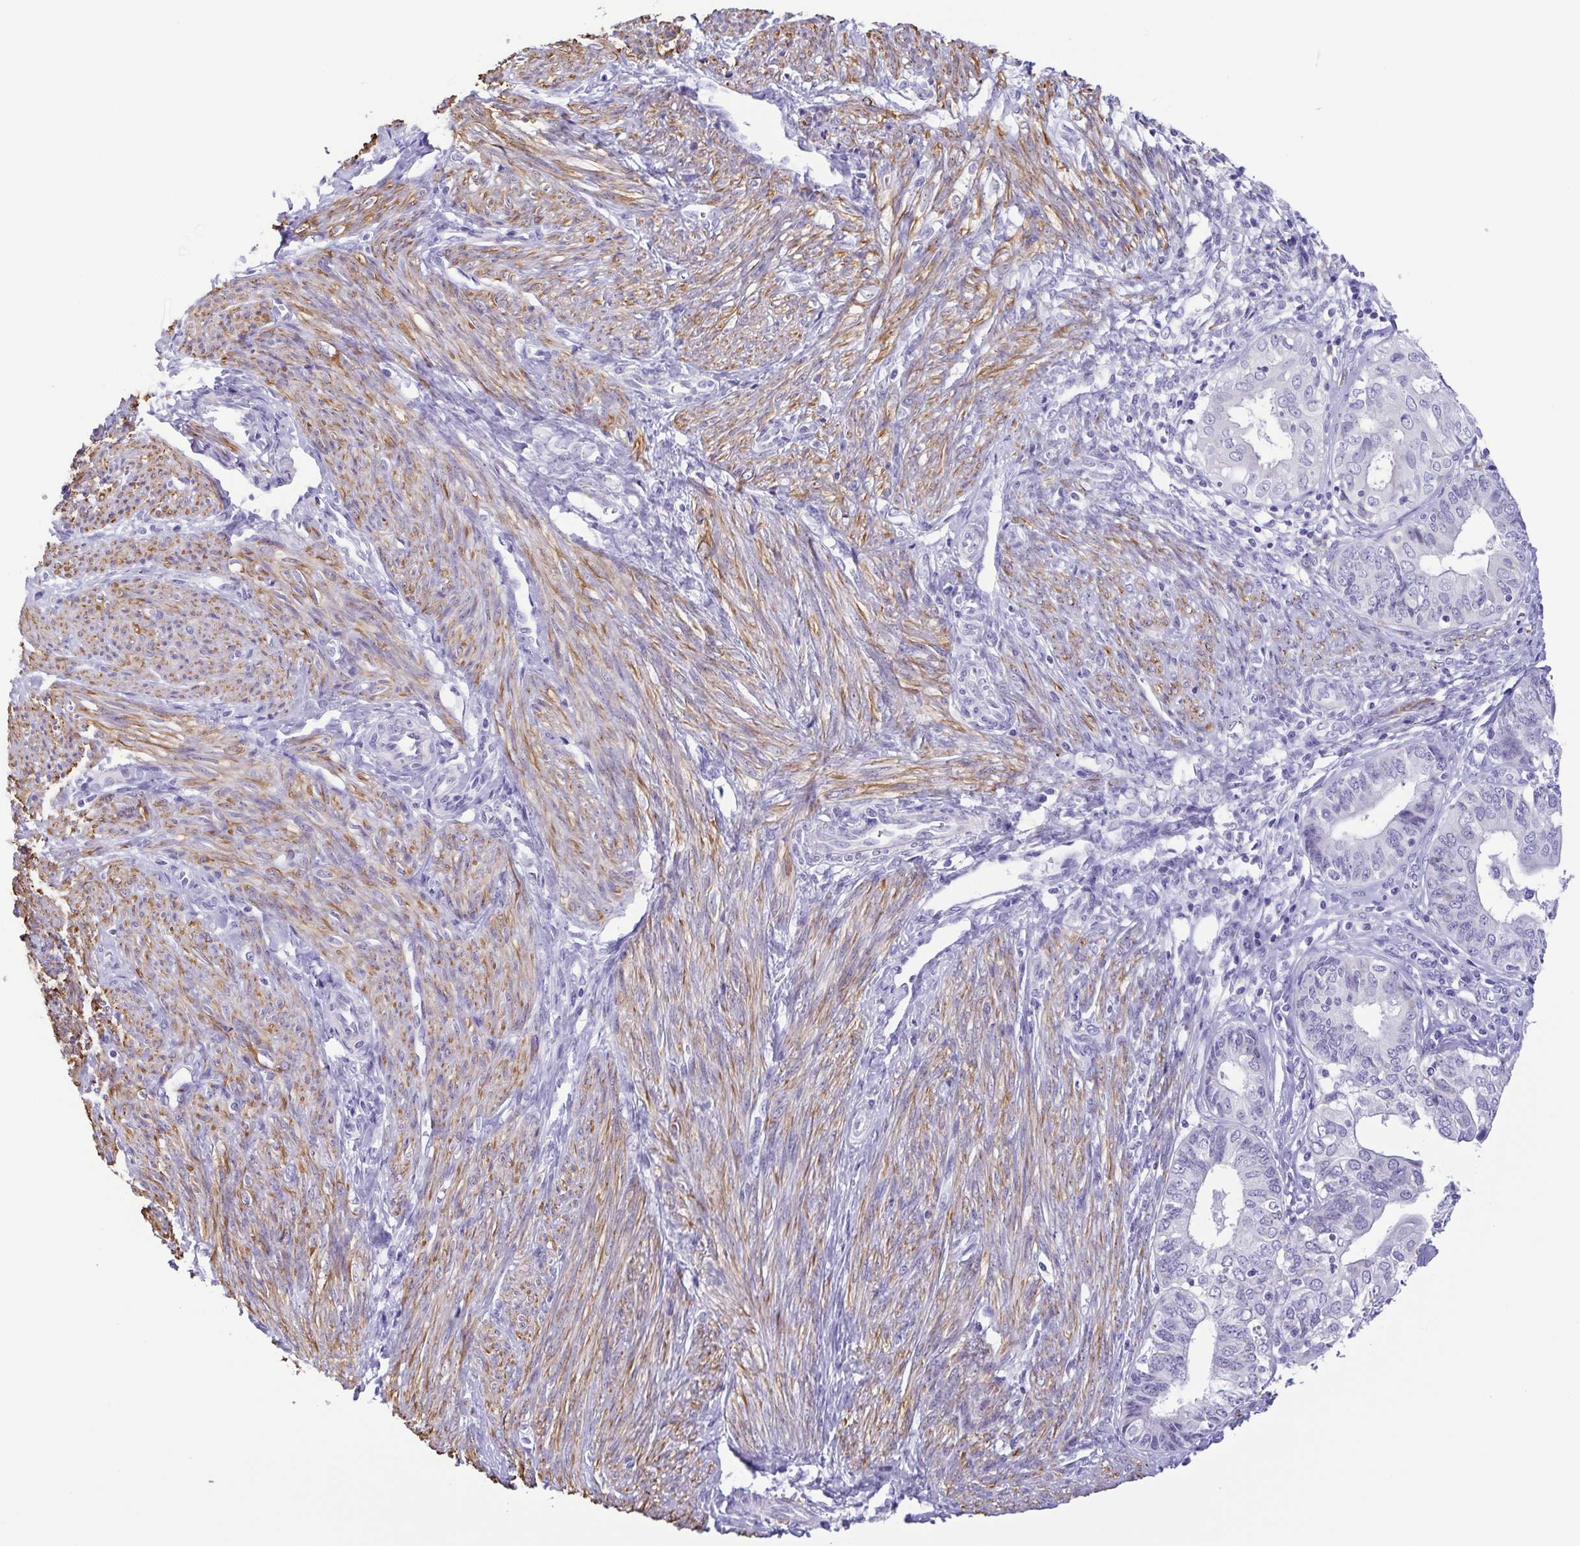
{"staining": {"intensity": "negative", "quantity": "none", "location": "none"}, "tissue": "endometrial cancer", "cell_type": "Tumor cells", "image_type": "cancer", "snomed": [{"axis": "morphology", "description": "Adenocarcinoma, NOS"}, {"axis": "topography", "description": "Endometrium"}], "caption": "DAB (3,3'-diaminobenzidine) immunohistochemical staining of human adenocarcinoma (endometrial) exhibits no significant positivity in tumor cells.", "gene": "MYL7", "patient": {"sex": "female", "age": 68}}